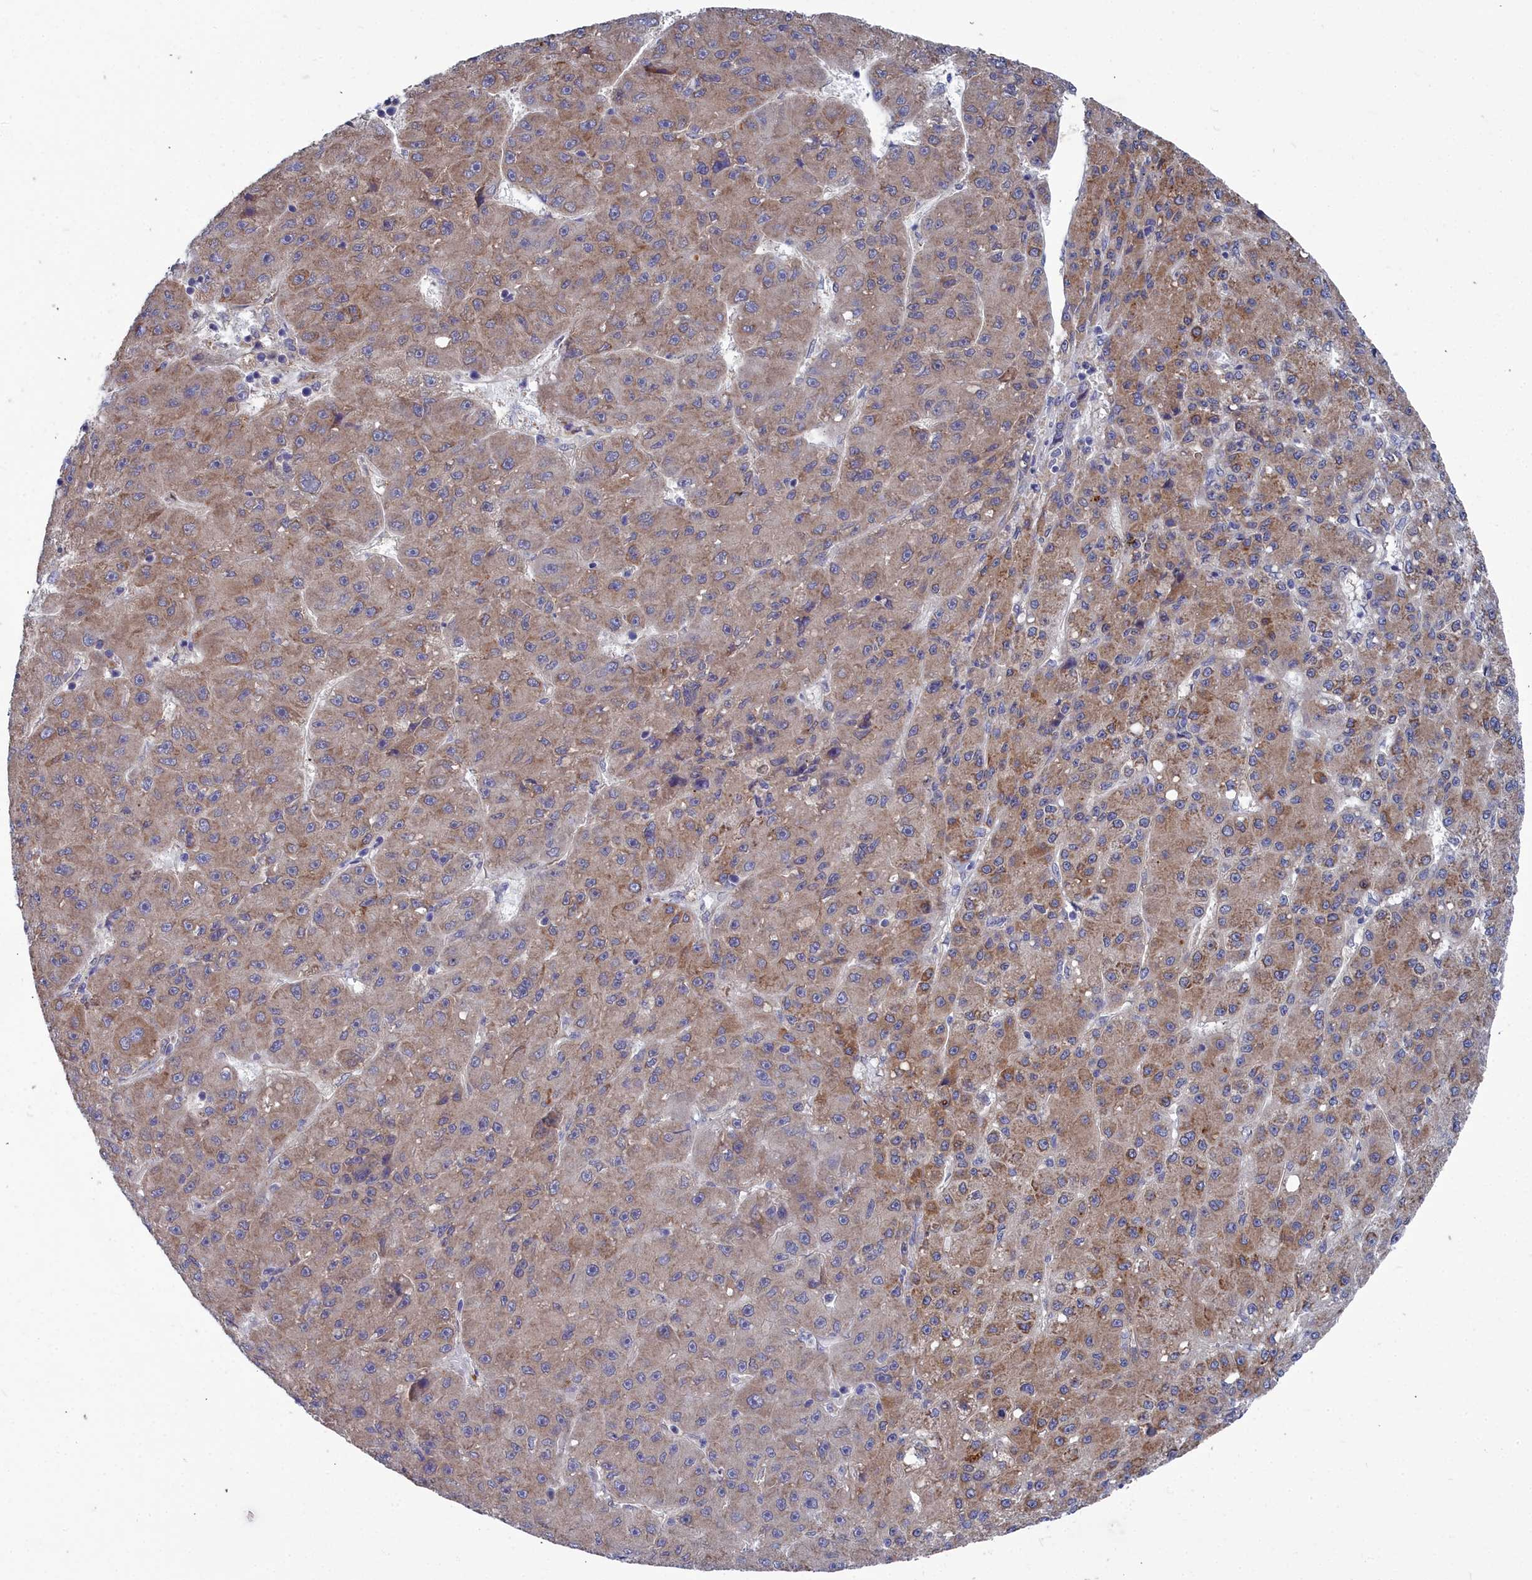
{"staining": {"intensity": "moderate", "quantity": ">75%", "location": "cytoplasmic/membranous"}, "tissue": "liver cancer", "cell_type": "Tumor cells", "image_type": "cancer", "snomed": [{"axis": "morphology", "description": "Carcinoma, Hepatocellular, NOS"}, {"axis": "topography", "description": "Liver"}], "caption": "Moderate cytoplasmic/membranous positivity for a protein is seen in approximately >75% of tumor cells of liver cancer using immunohistochemistry.", "gene": "RDX", "patient": {"sex": "male", "age": 67}}